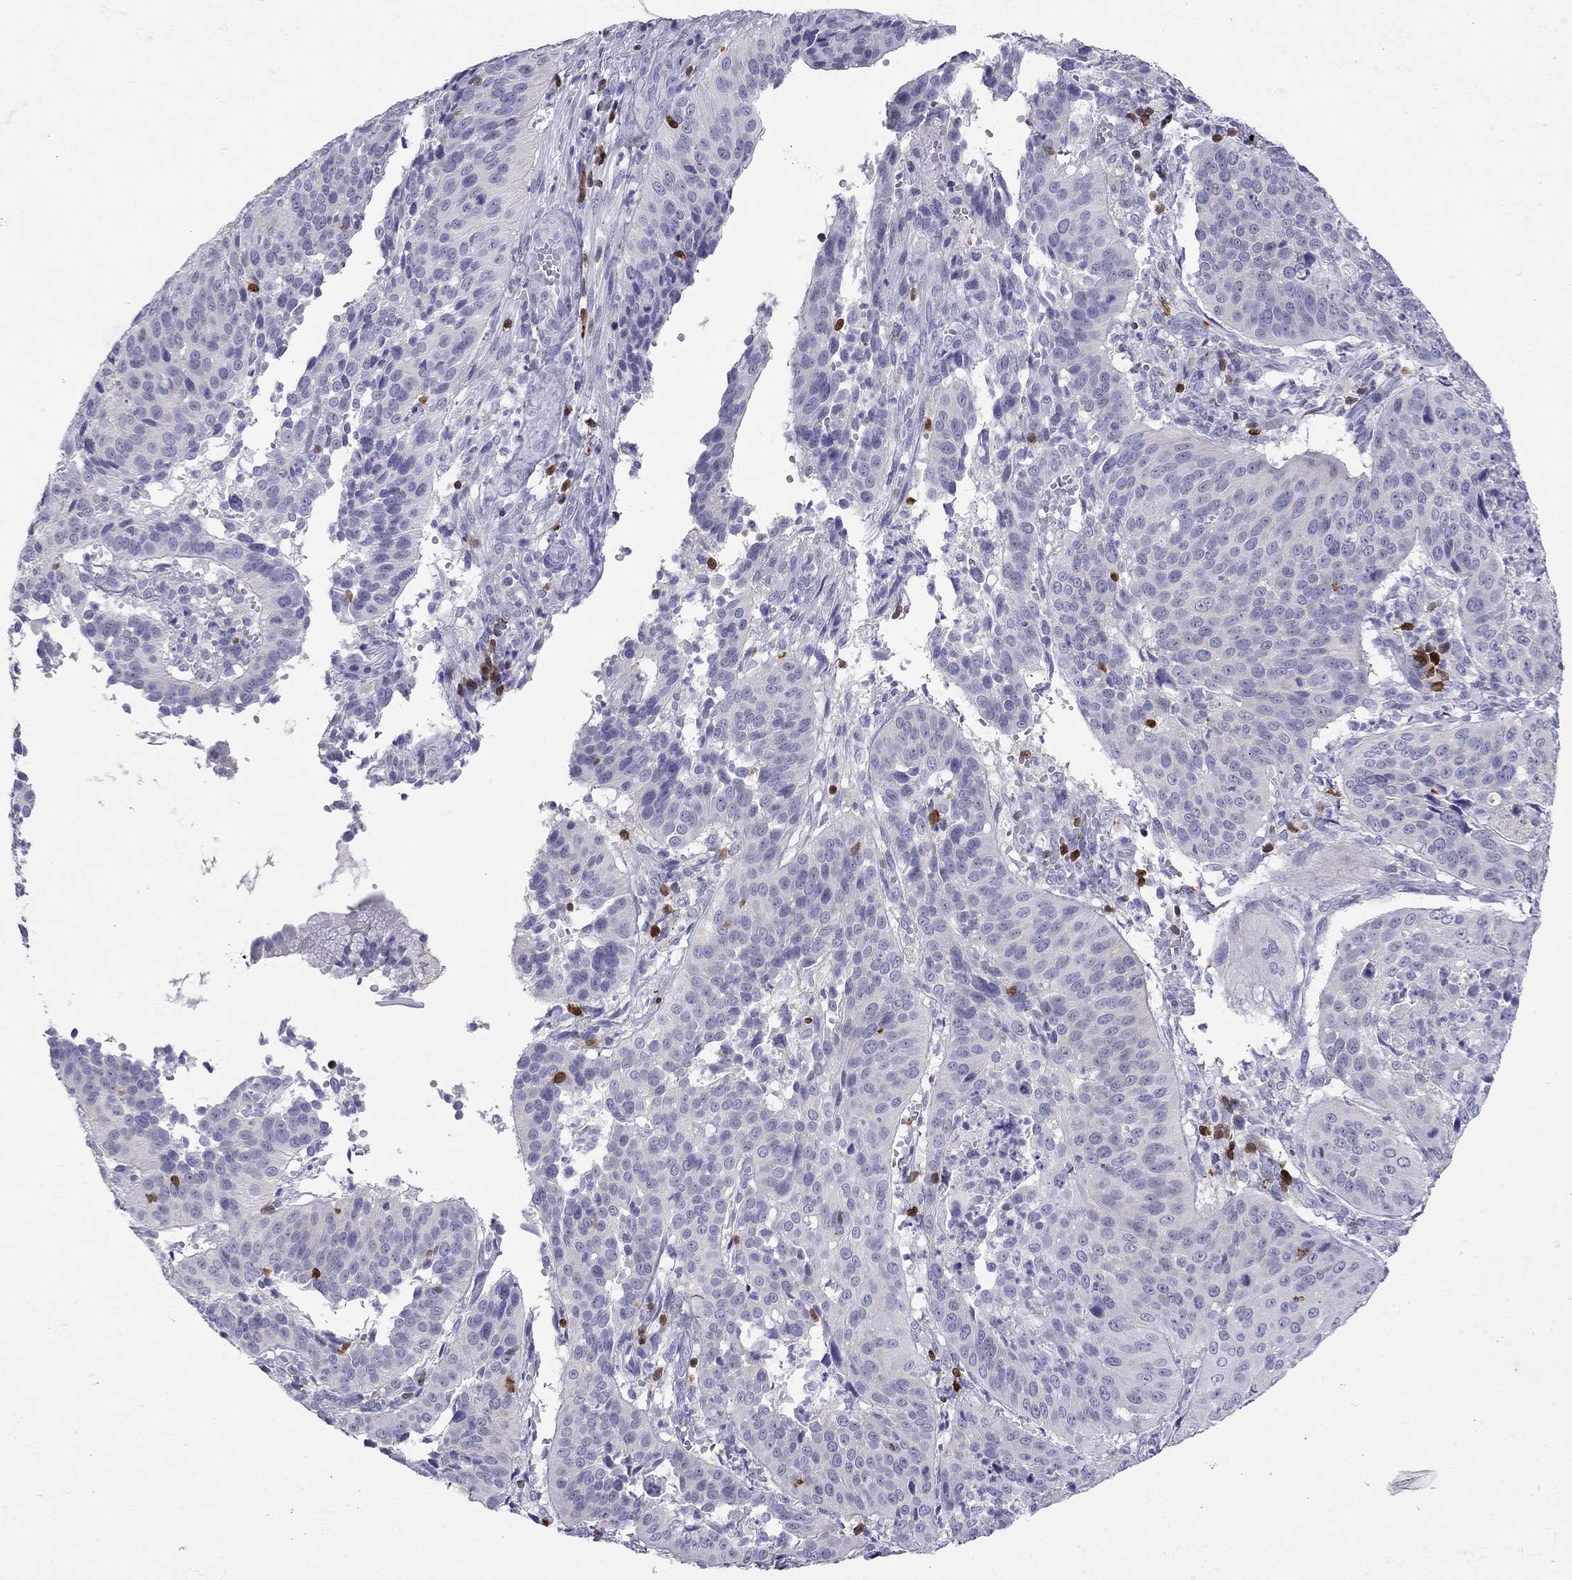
{"staining": {"intensity": "negative", "quantity": "none", "location": "none"}, "tissue": "cervical cancer", "cell_type": "Tumor cells", "image_type": "cancer", "snomed": [{"axis": "morphology", "description": "Normal tissue, NOS"}, {"axis": "morphology", "description": "Squamous cell carcinoma, NOS"}, {"axis": "topography", "description": "Cervix"}], "caption": "The immunohistochemistry micrograph has no significant positivity in tumor cells of cervical cancer (squamous cell carcinoma) tissue.", "gene": "SH2D2A", "patient": {"sex": "female", "age": 39}}